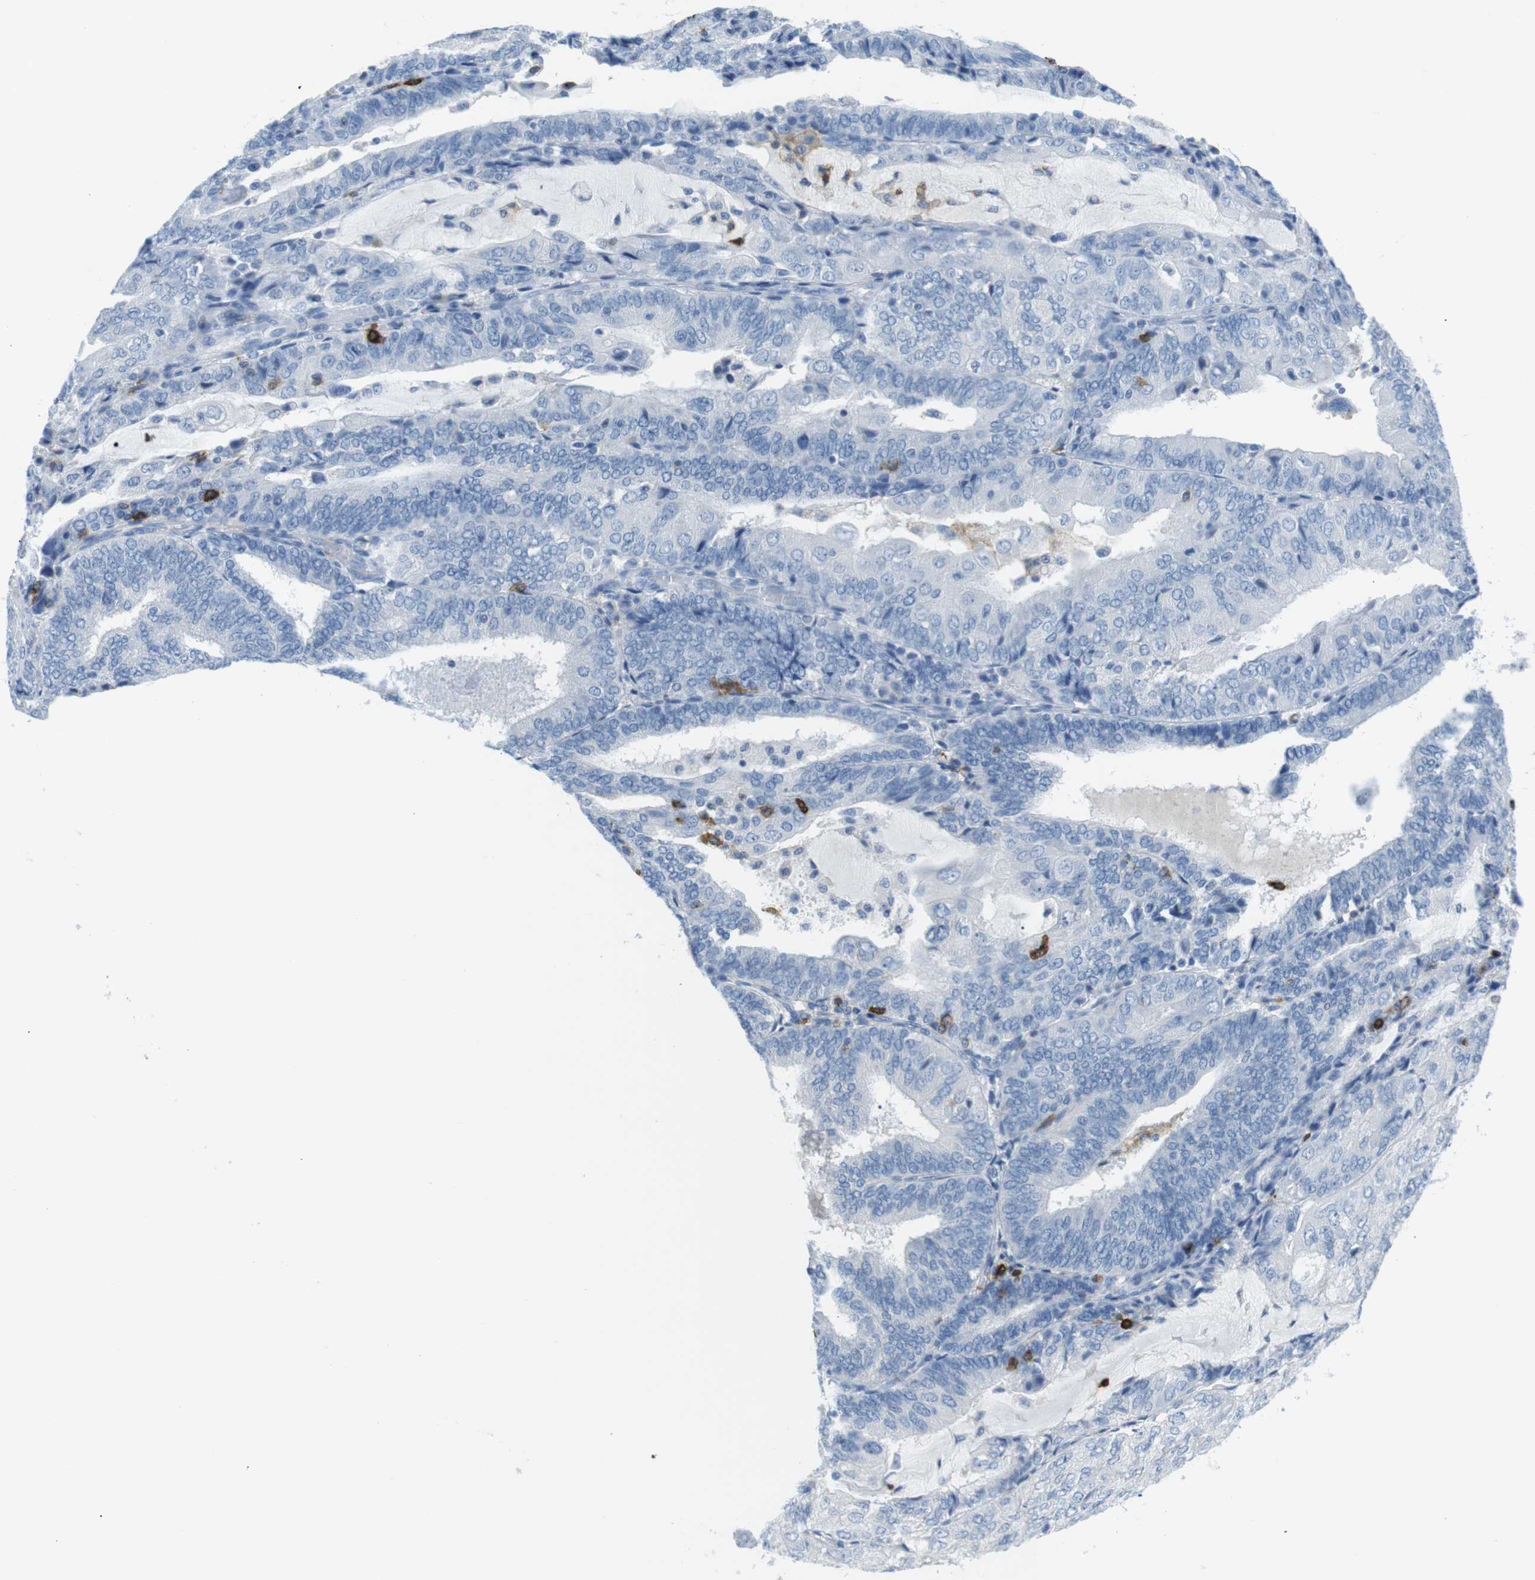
{"staining": {"intensity": "negative", "quantity": "none", "location": "none"}, "tissue": "endometrial cancer", "cell_type": "Tumor cells", "image_type": "cancer", "snomed": [{"axis": "morphology", "description": "Adenocarcinoma, NOS"}, {"axis": "topography", "description": "Endometrium"}], "caption": "Endometrial adenocarcinoma stained for a protein using immunohistochemistry reveals no positivity tumor cells.", "gene": "TNFRSF4", "patient": {"sex": "female", "age": 81}}